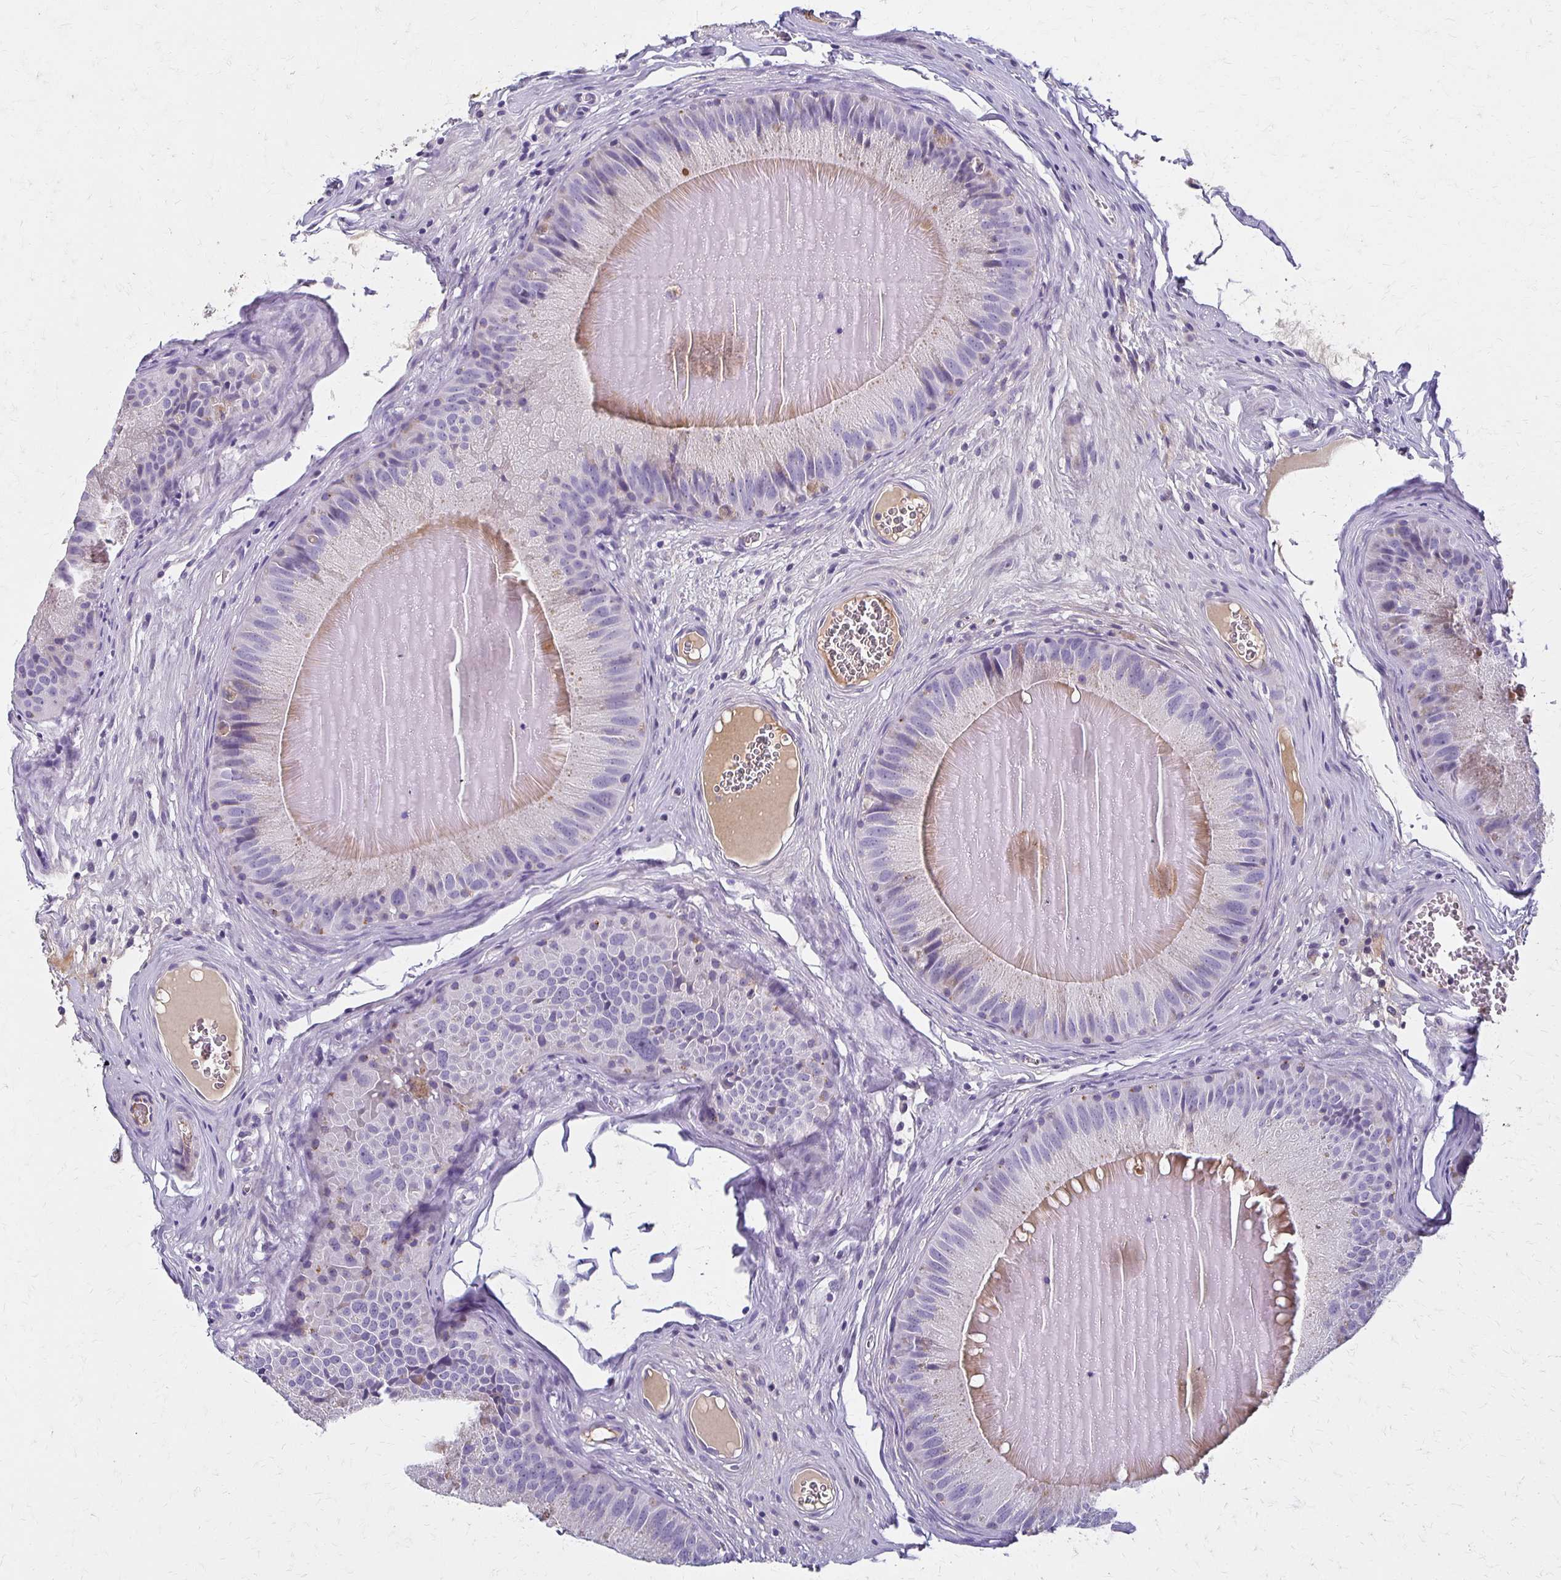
{"staining": {"intensity": "weak", "quantity": "<25%", "location": "cytoplasmic/membranous"}, "tissue": "epididymis", "cell_type": "Glandular cells", "image_type": "normal", "snomed": [{"axis": "morphology", "description": "Normal tissue, NOS"}, {"axis": "topography", "description": "Epididymis, spermatic cord, NOS"}], "caption": "Photomicrograph shows no protein staining in glandular cells of unremarkable epididymis.", "gene": "BBS12", "patient": {"sex": "male", "age": 39}}